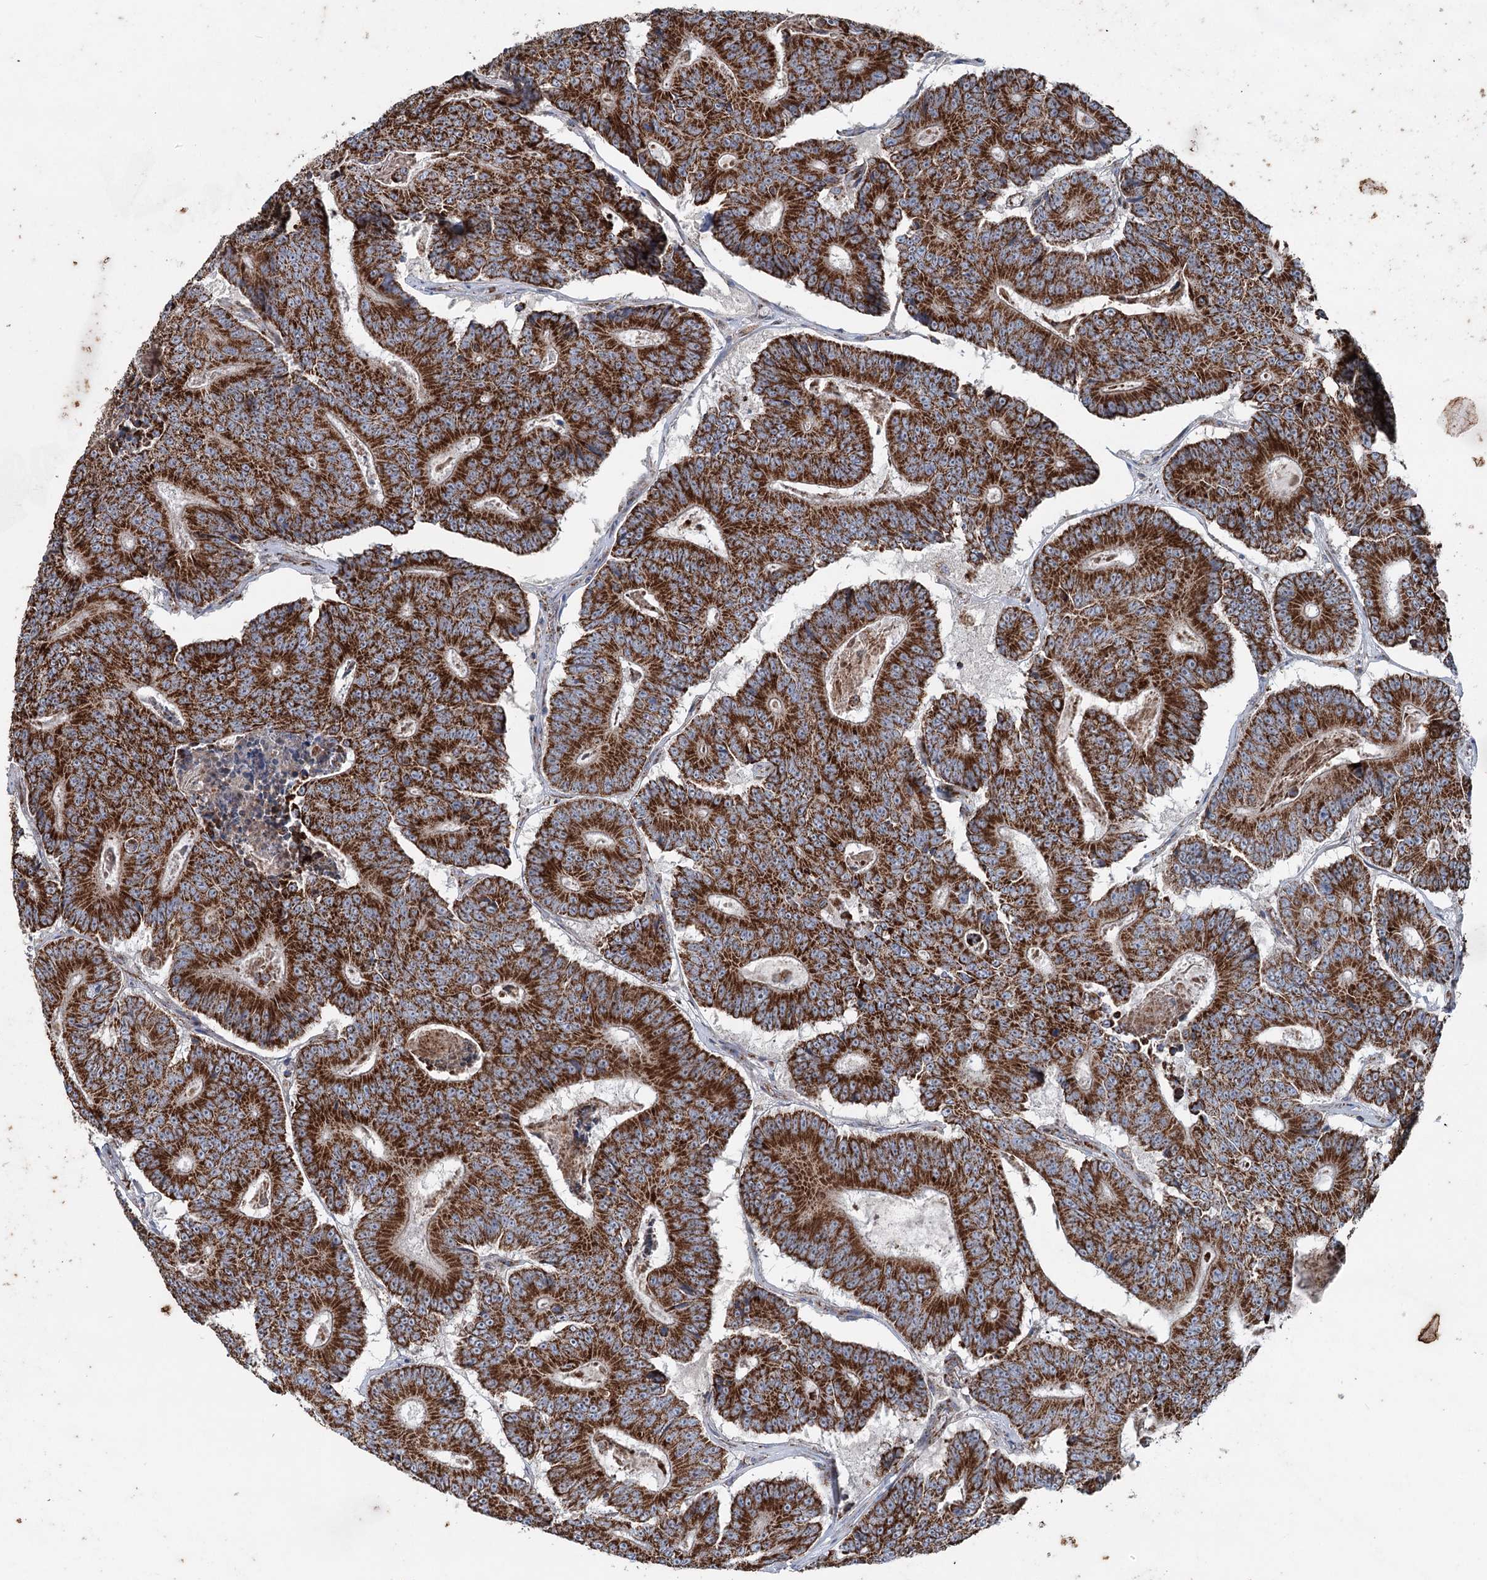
{"staining": {"intensity": "strong", "quantity": ">75%", "location": "cytoplasmic/membranous"}, "tissue": "colorectal cancer", "cell_type": "Tumor cells", "image_type": "cancer", "snomed": [{"axis": "morphology", "description": "Adenocarcinoma, NOS"}, {"axis": "topography", "description": "Colon"}], "caption": "Tumor cells display strong cytoplasmic/membranous expression in about >75% of cells in colorectal cancer (adenocarcinoma).", "gene": "UCN3", "patient": {"sex": "male", "age": 83}}